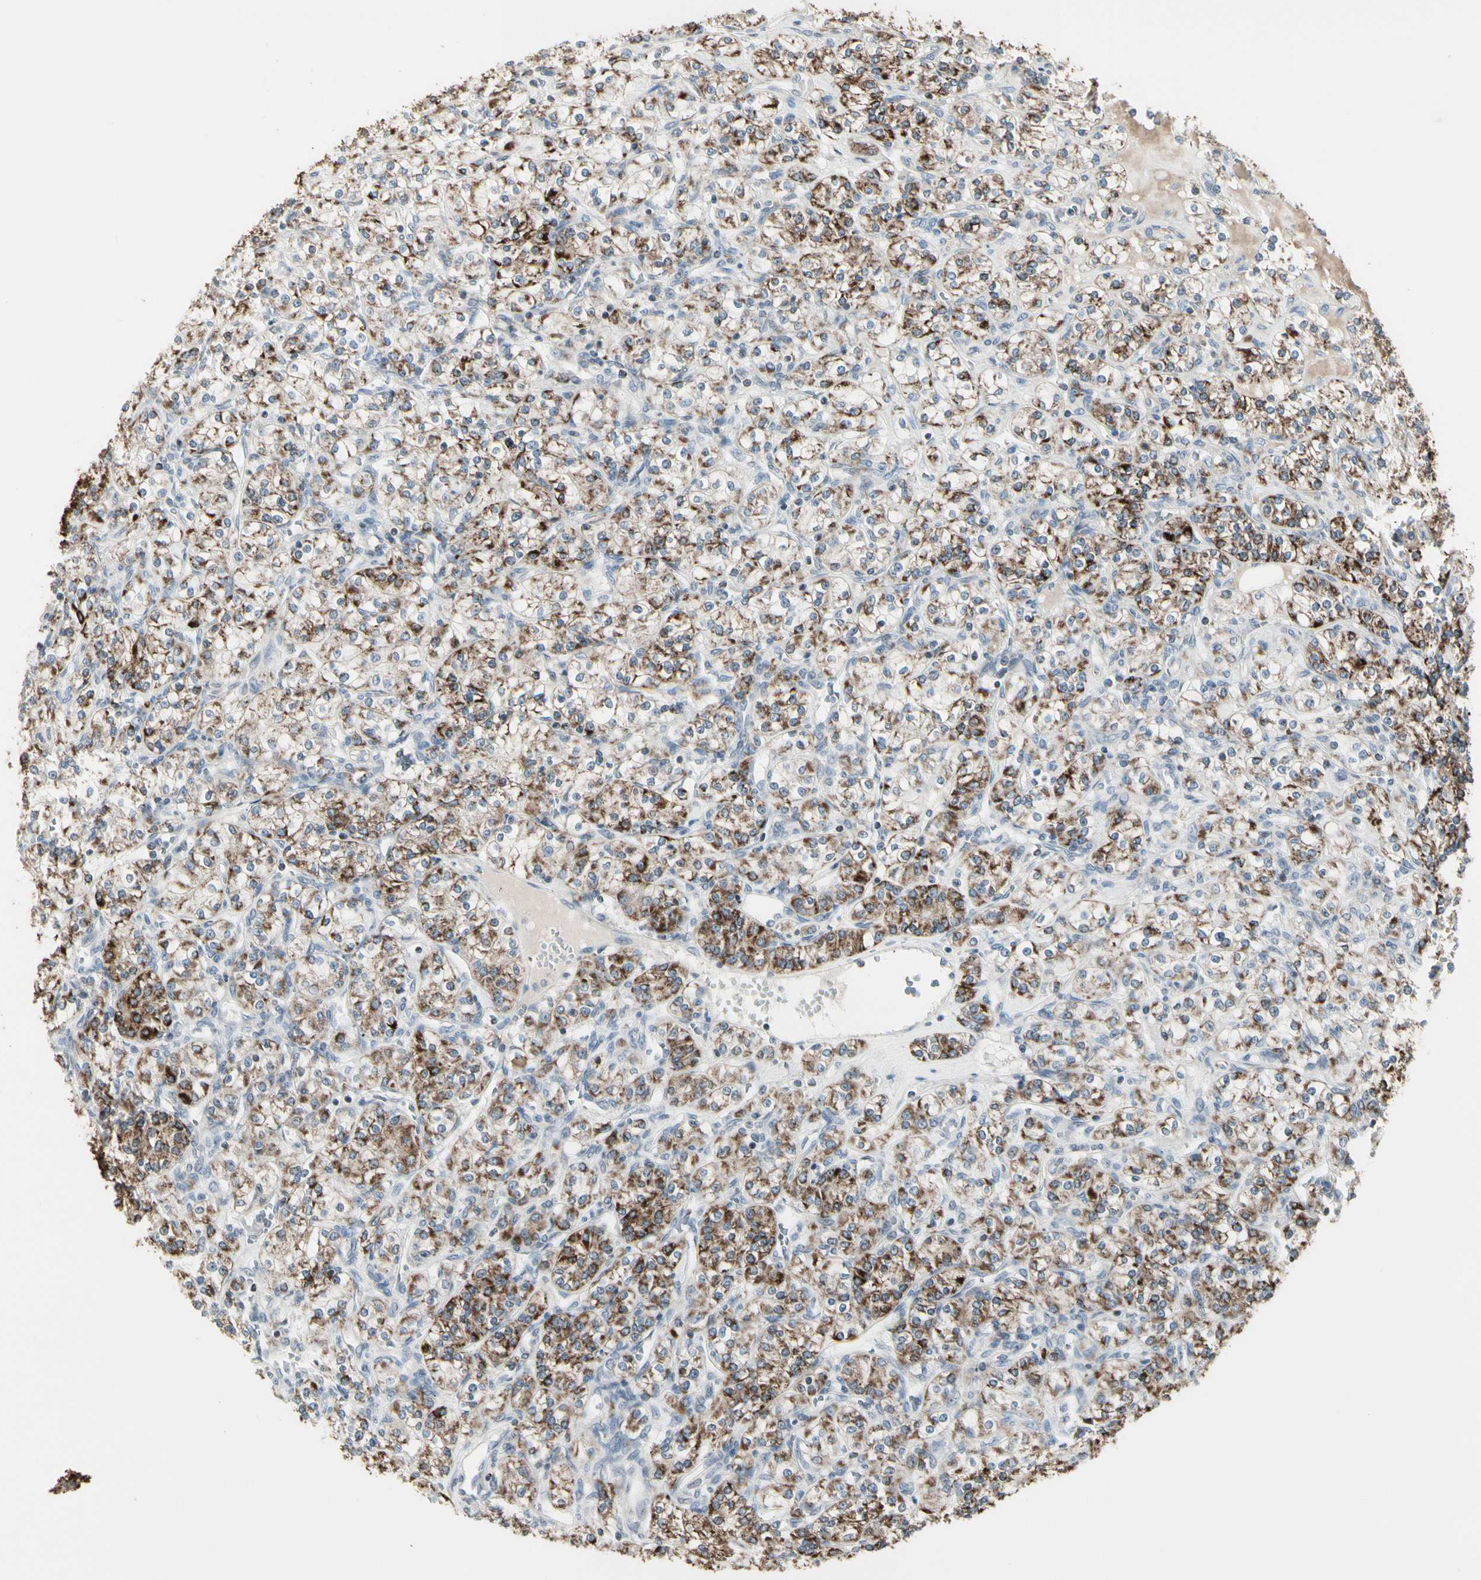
{"staining": {"intensity": "moderate", "quantity": ">75%", "location": "cytoplasmic/membranous"}, "tissue": "renal cancer", "cell_type": "Tumor cells", "image_type": "cancer", "snomed": [{"axis": "morphology", "description": "Adenocarcinoma, NOS"}, {"axis": "topography", "description": "Kidney"}], "caption": "There is medium levels of moderate cytoplasmic/membranous staining in tumor cells of adenocarcinoma (renal), as demonstrated by immunohistochemical staining (brown color).", "gene": "TMEM176A", "patient": {"sex": "male", "age": 77}}